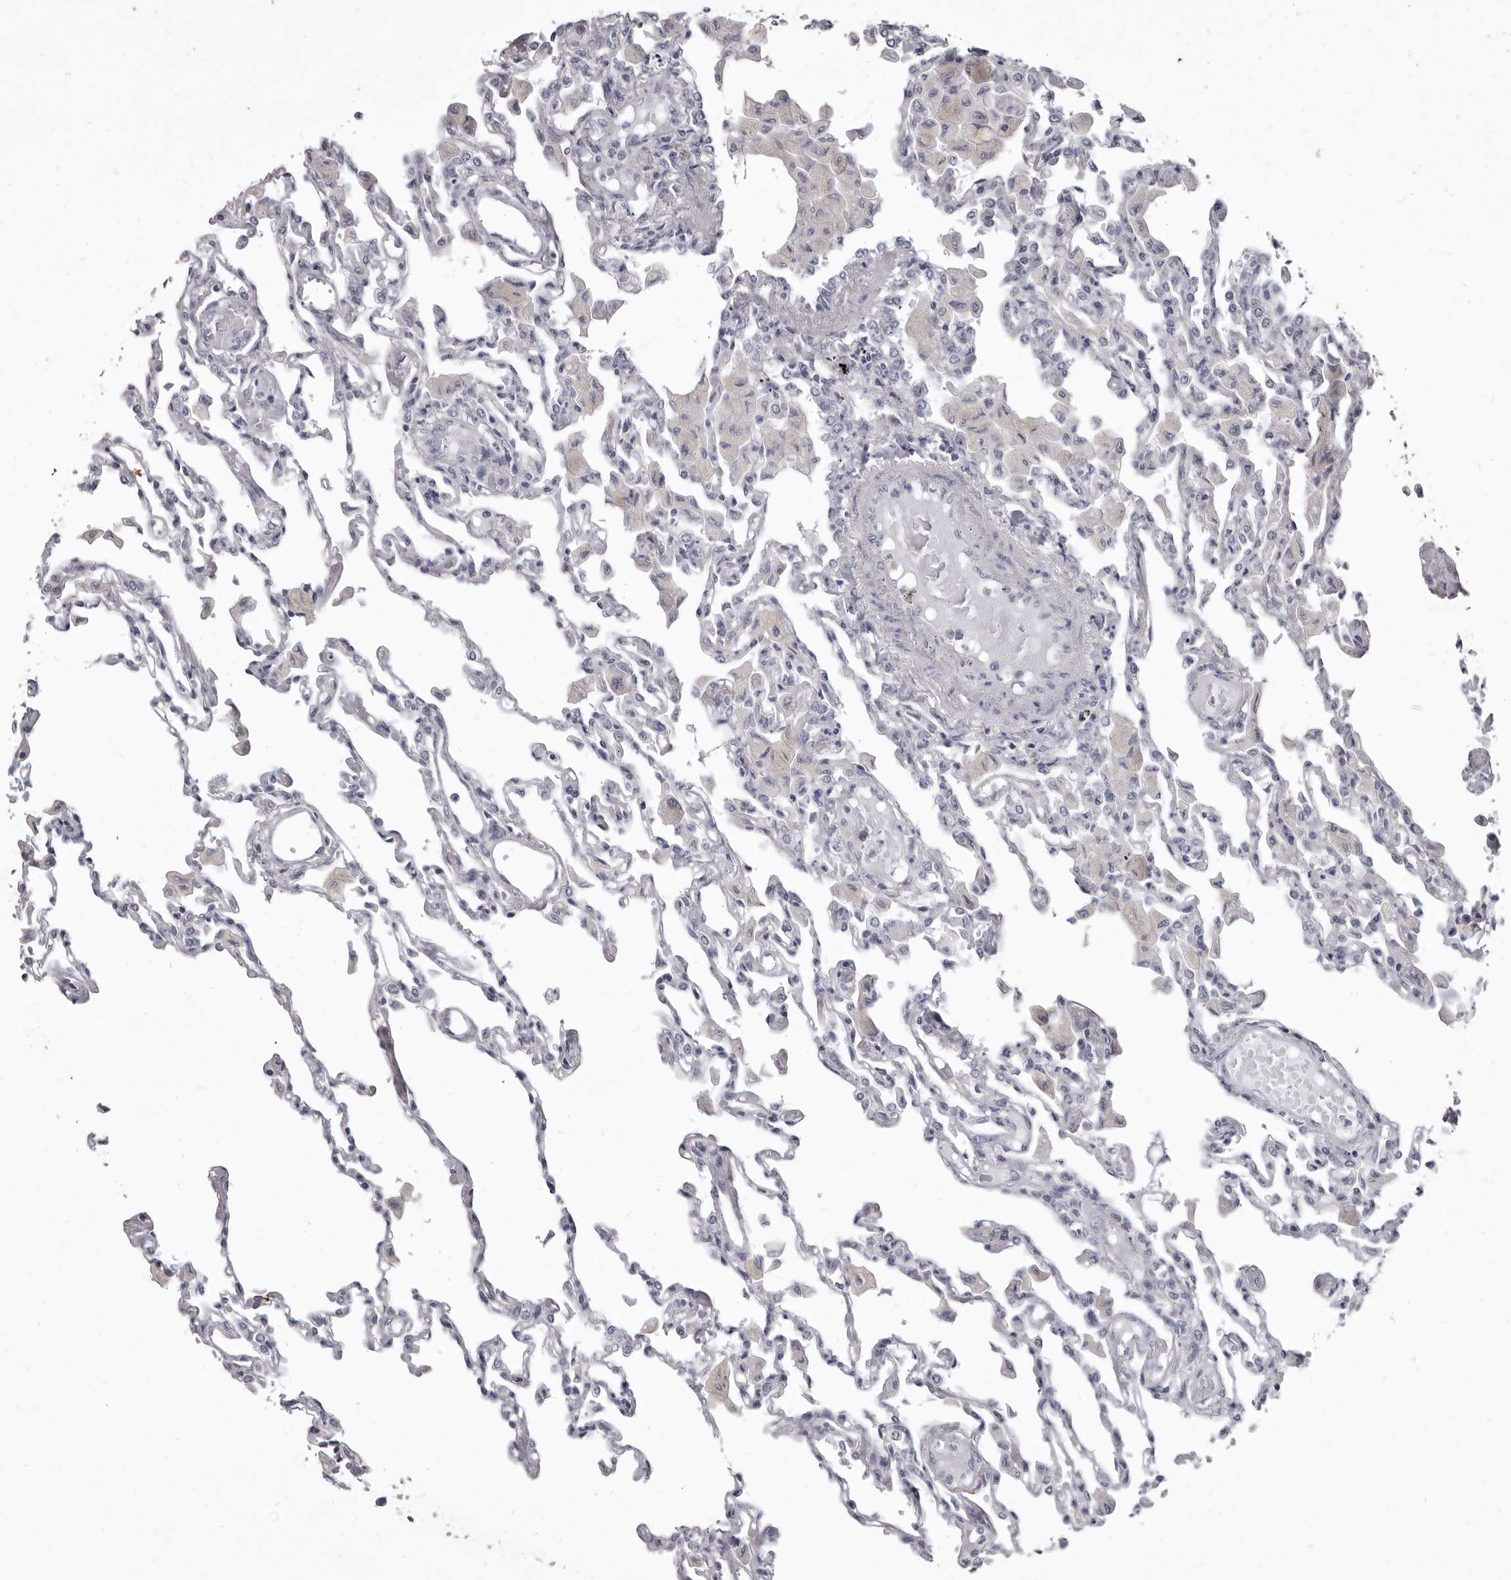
{"staining": {"intensity": "negative", "quantity": "none", "location": "none"}, "tissue": "lung", "cell_type": "Alveolar cells", "image_type": "normal", "snomed": [{"axis": "morphology", "description": "Normal tissue, NOS"}, {"axis": "topography", "description": "Bronchus"}, {"axis": "topography", "description": "Lung"}], "caption": "Lung stained for a protein using immunohistochemistry shows no staining alveolar cells.", "gene": "GSK3B", "patient": {"sex": "female", "age": 49}}